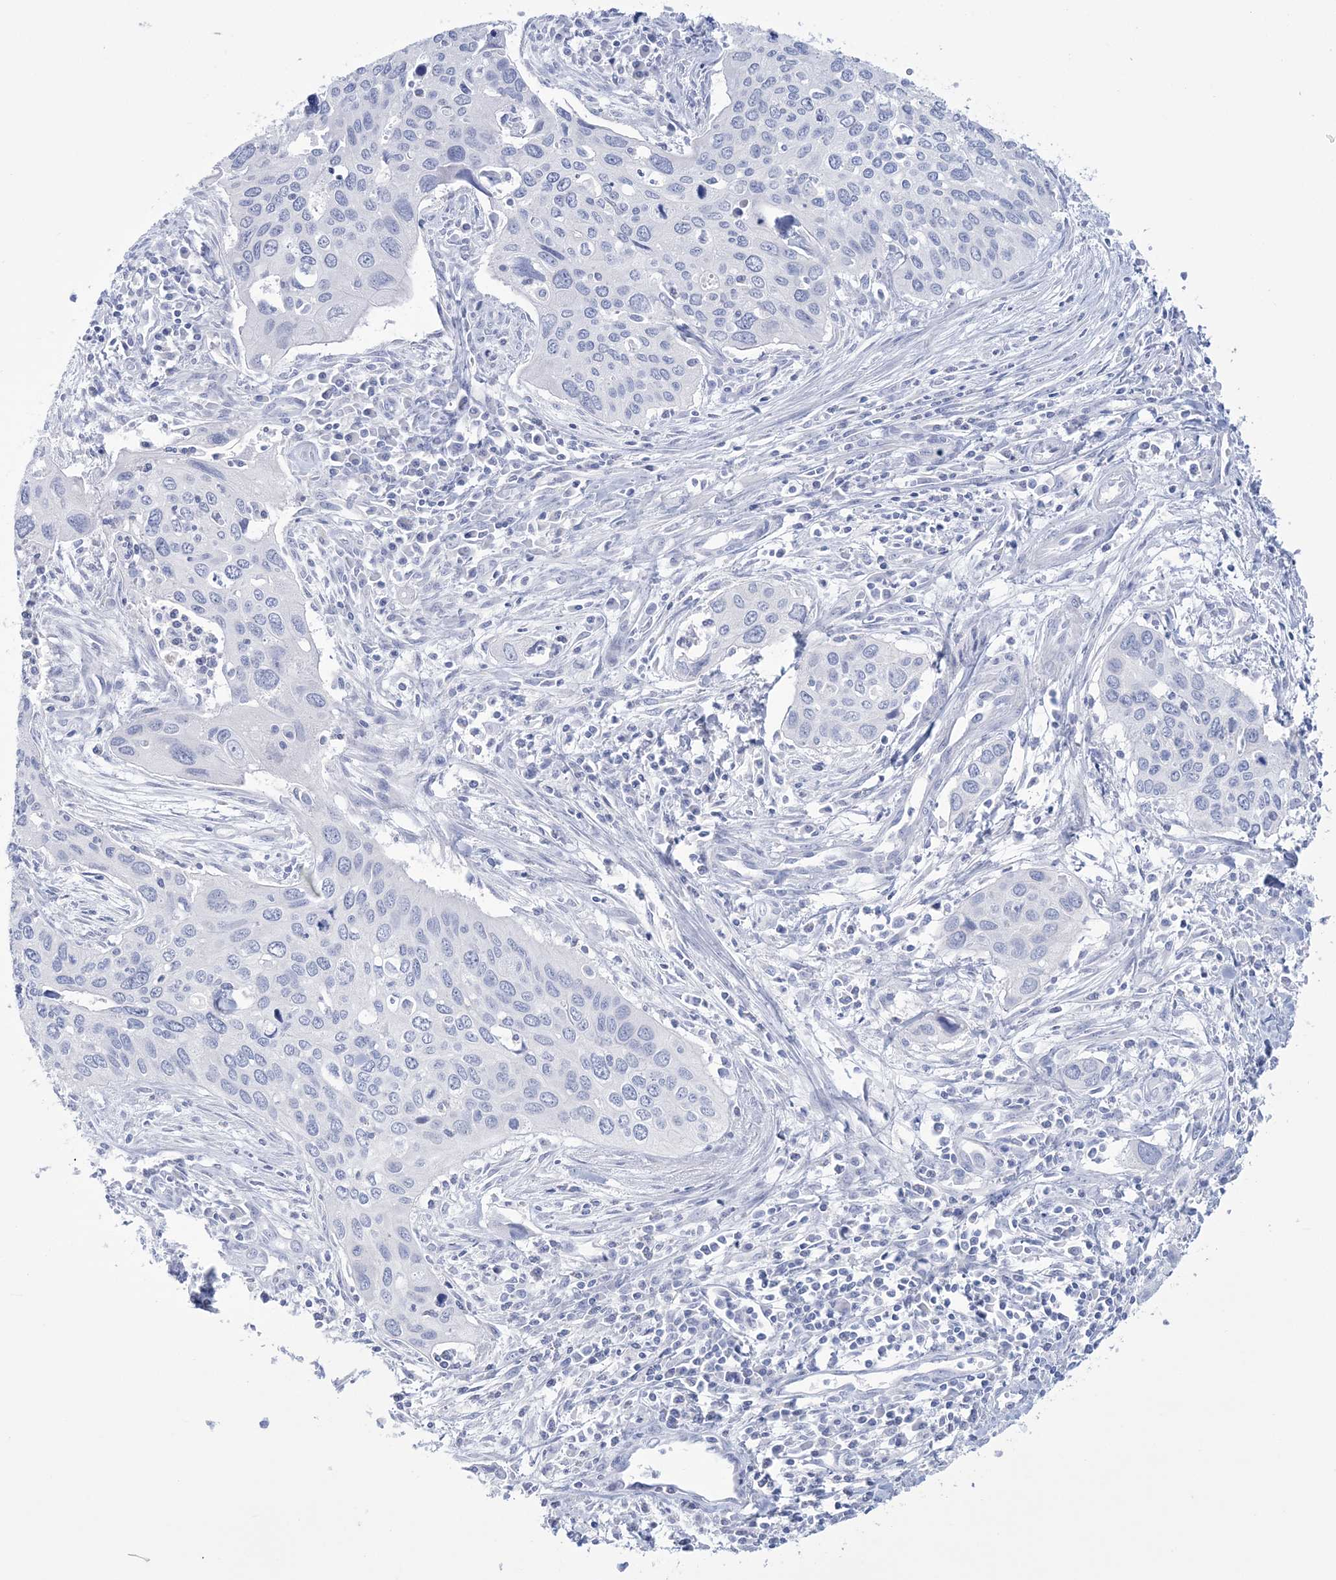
{"staining": {"intensity": "negative", "quantity": "none", "location": "none"}, "tissue": "cervical cancer", "cell_type": "Tumor cells", "image_type": "cancer", "snomed": [{"axis": "morphology", "description": "Squamous cell carcinoma, NOS"}, {"axis": "topography", "description": "Cervix"}], "caption": "Tumor cells show no significant protein positivity in cervical cancer (squamous cell carcinoma).", "gene": "RBP2", "patient": {"sex": "female", "age": 55}}